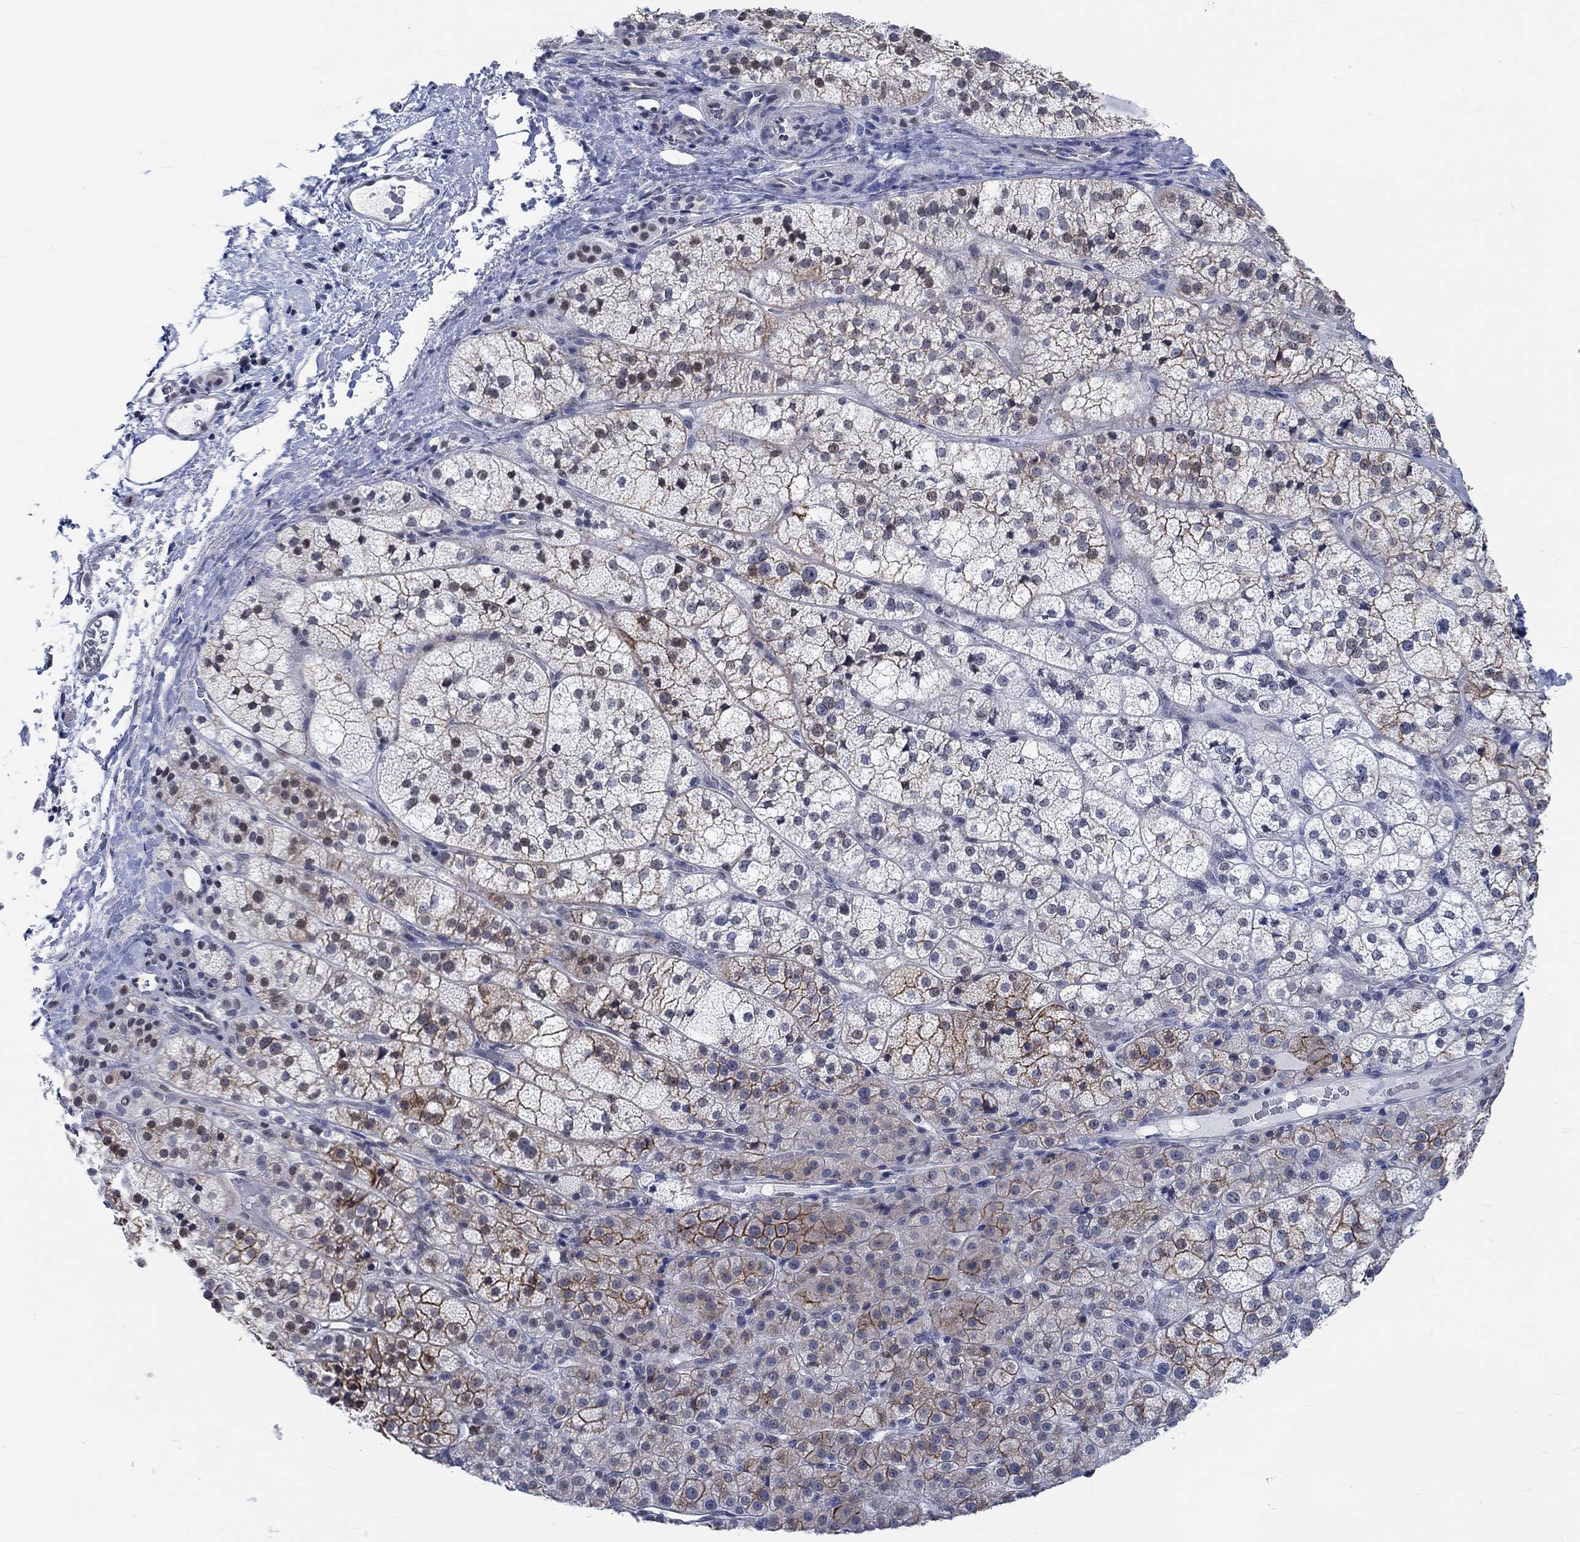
{"staining": {"intensity": "strong", "quantity": "25%-75%", "location": "cytoplasmic/membranous"}, "tissue": "adrenal gland", "cell_type": "Glandular cells", "image_type": "normal", "snomed": [{"axis": "morphology", "description": "Normal tissue, NOS"}, {"axis": "topography", "description": "Adrenal gland"}], "caption": "Strong cytoplasmic/membranous protein staining is identified in about 25%-75% of glandular cells in adrenal gland. (DAB (3,3'-diaminobenzidine) IHC with brightfield microscopy, high magnification).", "gene": "KCNH8", "patient": {"sex": "female", "age": 60}}